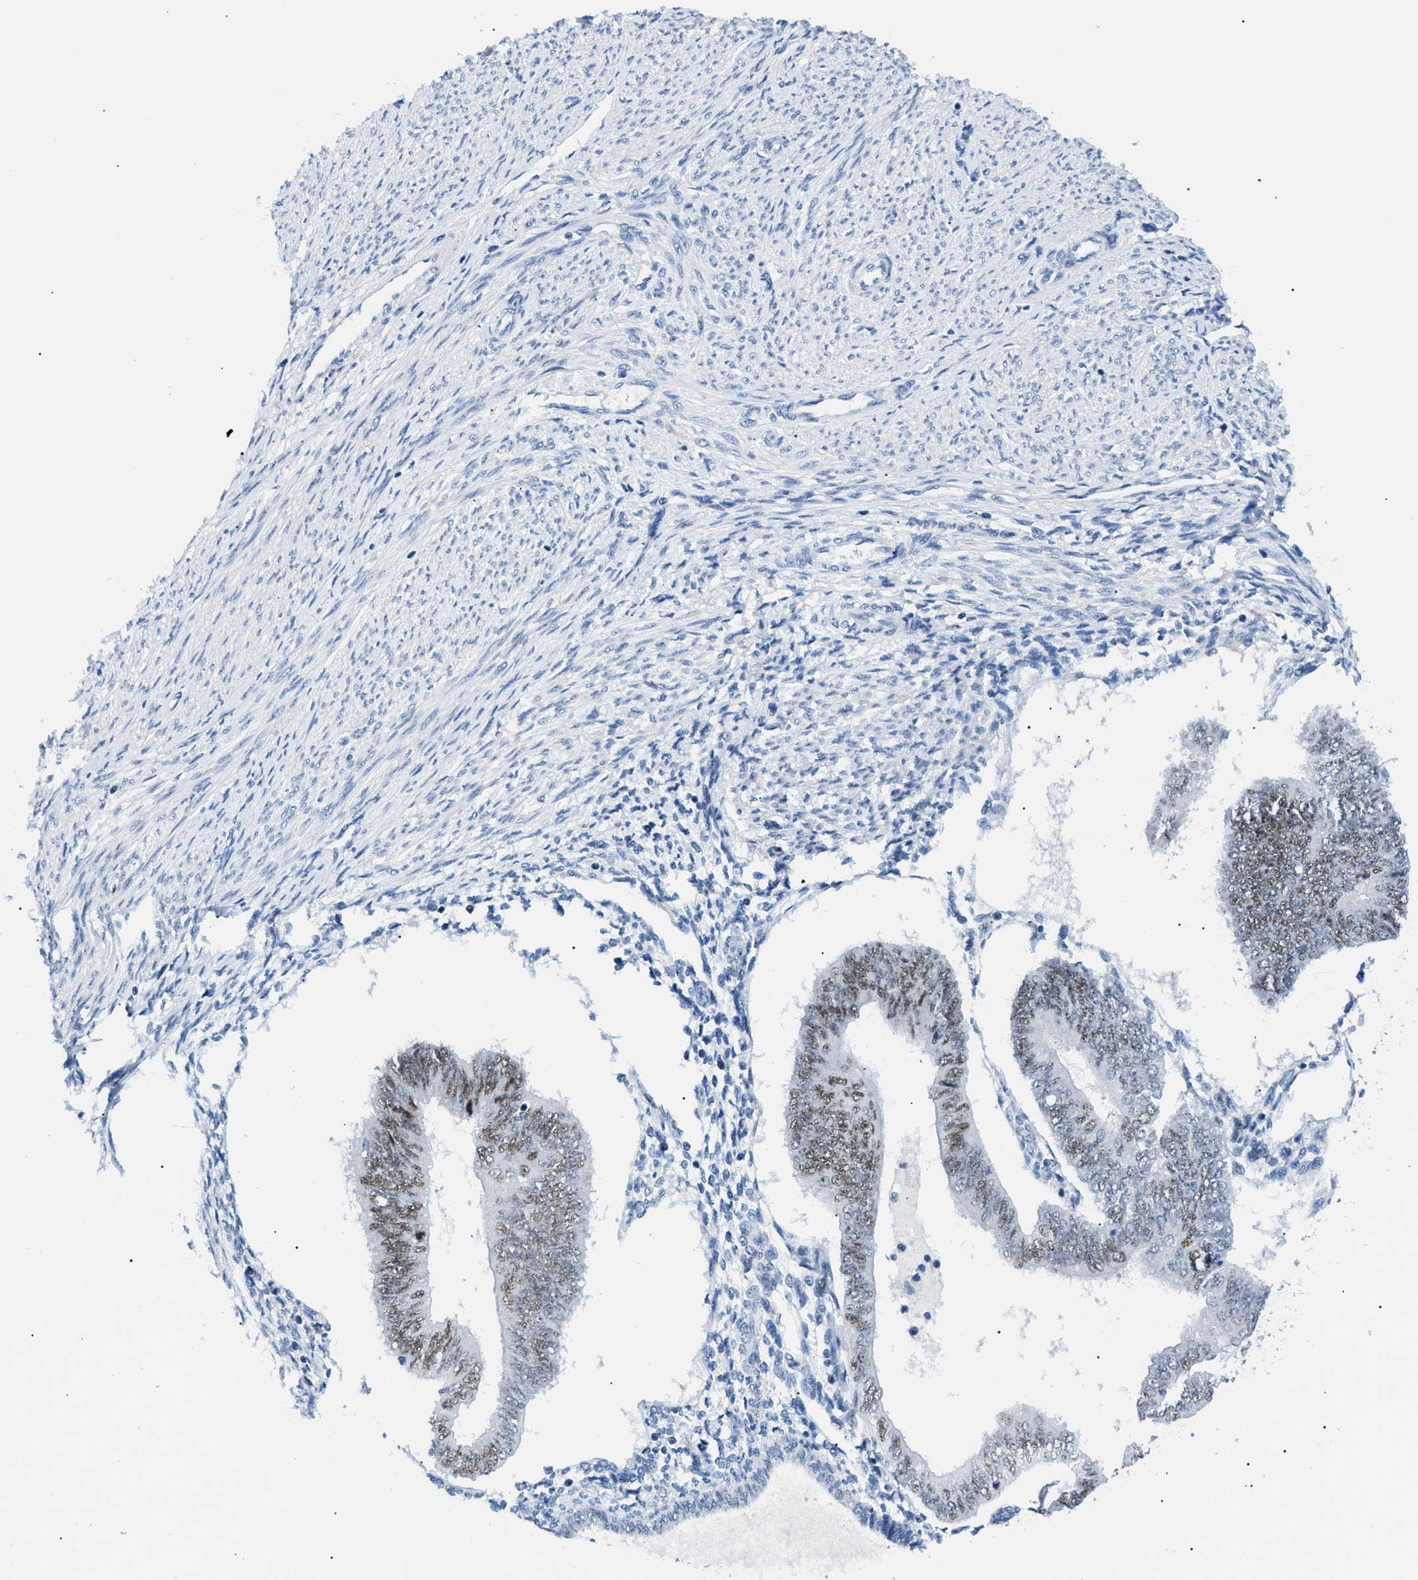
{"staining": {"intensity": "moderate", "quantity": ">75%", "location": "nuclear"}, "tissue": "endometrial cancer", "cell_type": "Tumor cells", "image_type": "cancer", "snomed": [{"axis": "morphology", "description": "Adenocarcinoma, NOS"}, {"axis": "topography", "description": "Endometrium"}], "caption": "This photomicrograph displays immunohistochemistry (IHC) staining of endometrial cancer, with medium moderate nuclear staining in approximately >75% of tumor cells.", "gene": "SMARCC1", "patient": {"sex": "female", "age": 58}}